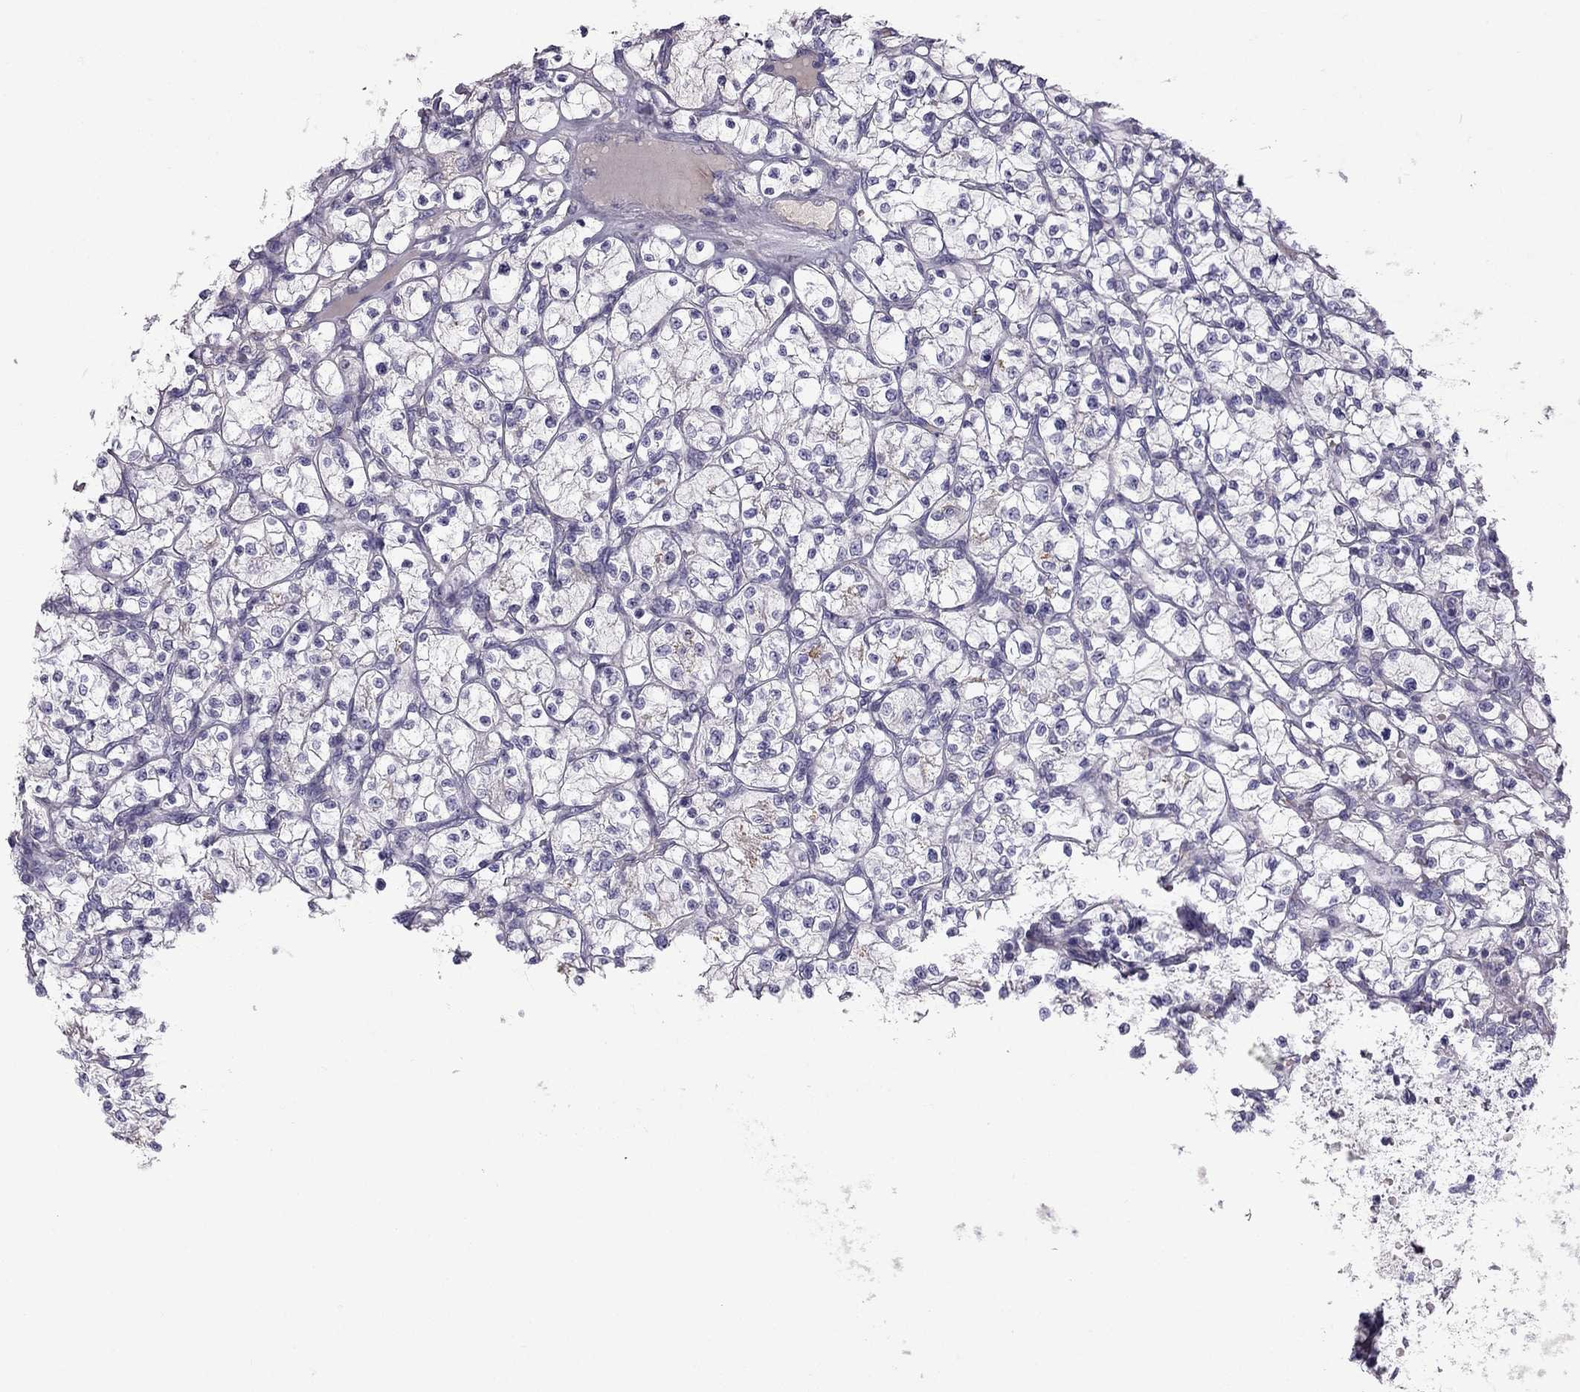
{"staining": {"intensity": "negative", "quantity": "none", "location": "none"}, "tissue": "renal cancer", "cell_type": "Tumor cells", "image_type": "cancer", "snomed": [{"axis": "morphology", "description": "Adenocarcinoma, NOS"}, {"axis": "topography", "description": "Kidney"}], "caption": "Immunohistochemistry micrograph of renal cancer (adenocarcinoma) stained for a protein (brown), which exhibits no staining in tumor cells.", "gene": "STOML3", "patient": {"sex": "female", "age": 64}}